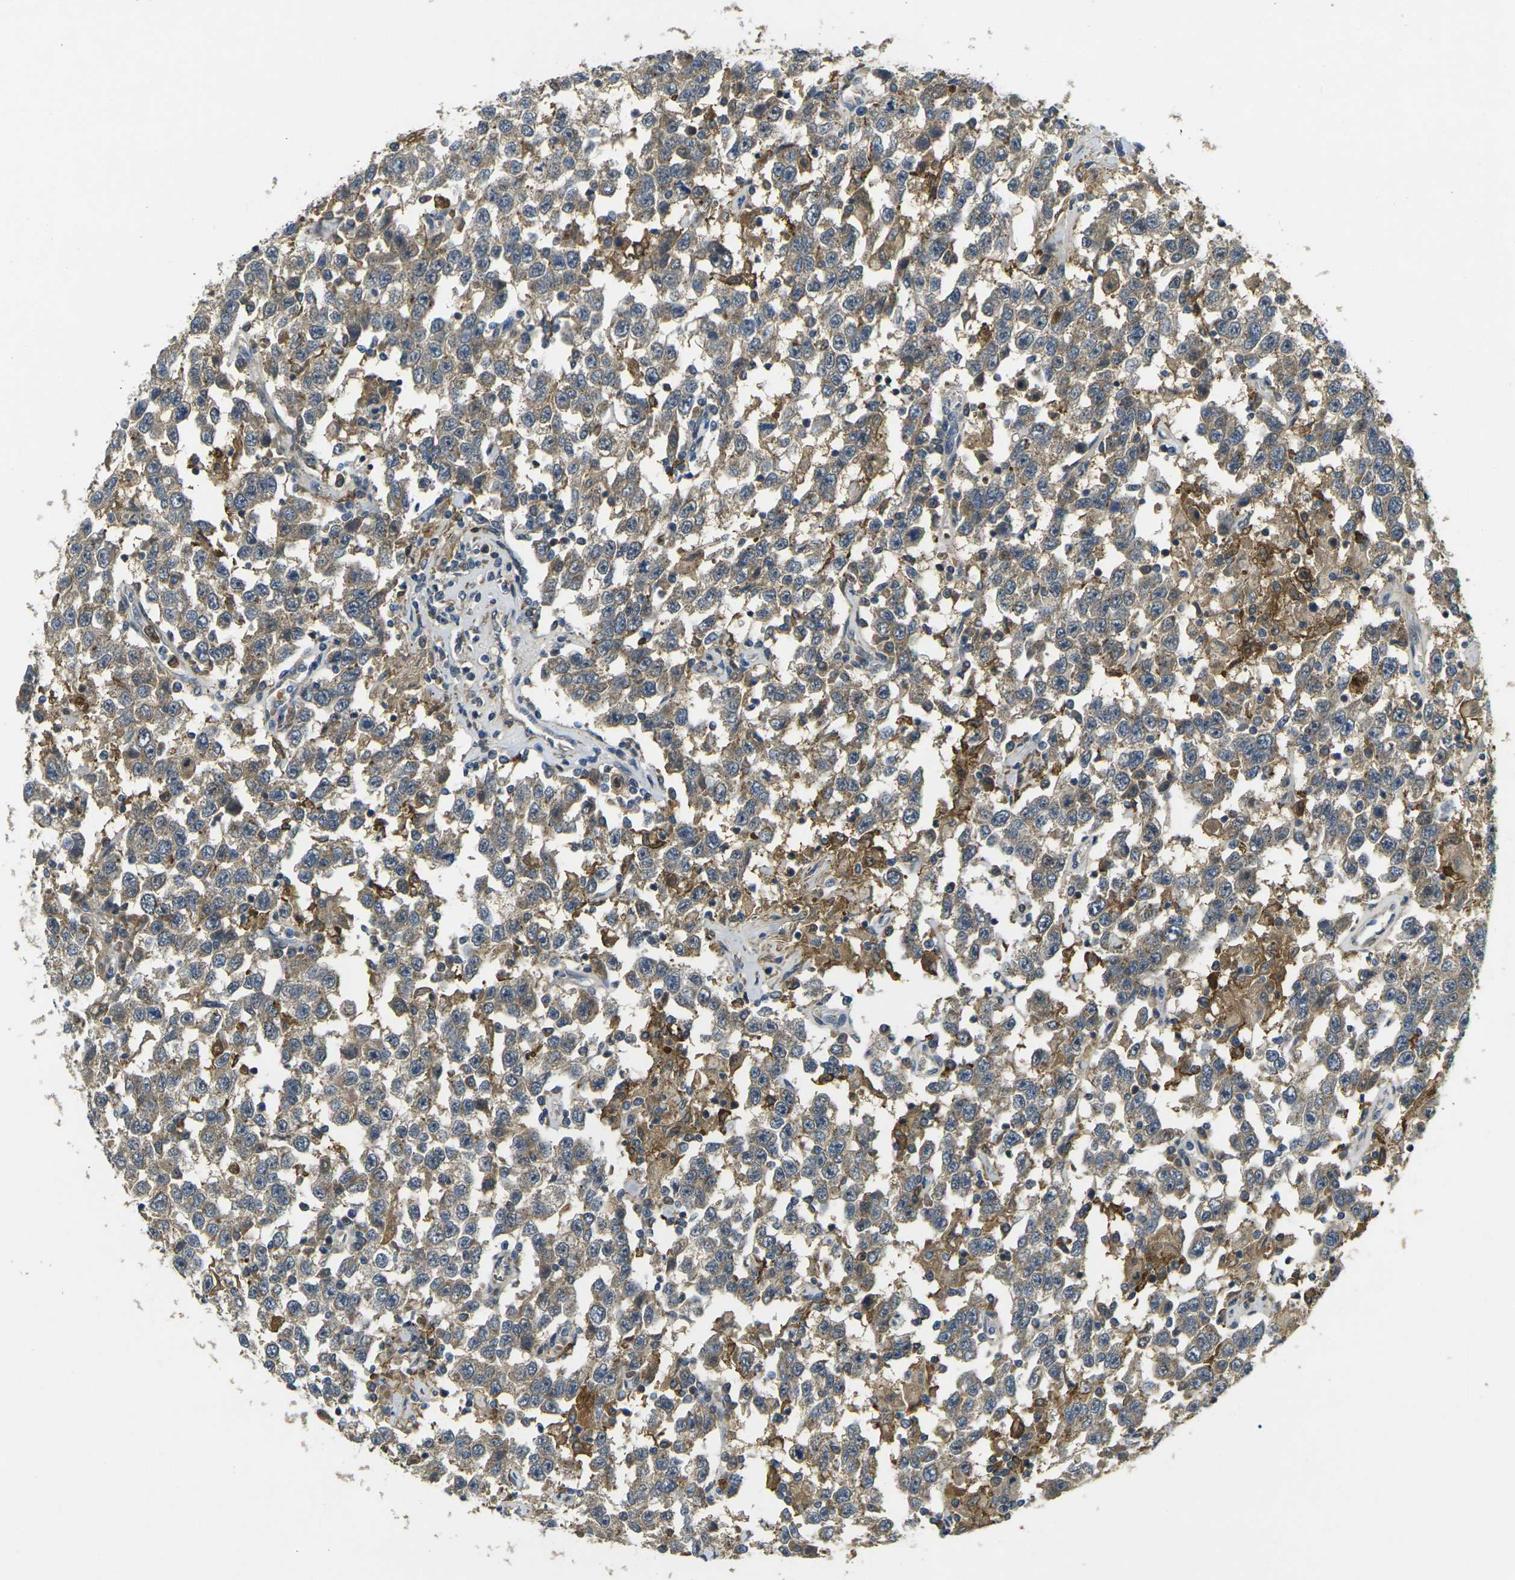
{"staining": {"intensity": "weak", "quantity": ">75%", "location": "cytoplasmic/membranous"}, "tissue": "testis cancer", "cell_type": "Tumor cells", "image_type": "cancer", "snomed": [{"axis": "morphology", "description": "Seminoma, NOS"}, {"axis": "topography", "description": "Testis"}], "caption": "A brown stain labels weak cytoplasmic/membranous positivity of a protein in testis cancer (seminoma) tumor cells. (Stains: DAB (3,3'-diaminobenzidine) in brown, nuclei in blue, Microscopy: brightfield microscopy at high magnification).", "gene": "PIGL", "patient": {"sex": "male", "age": 41}}